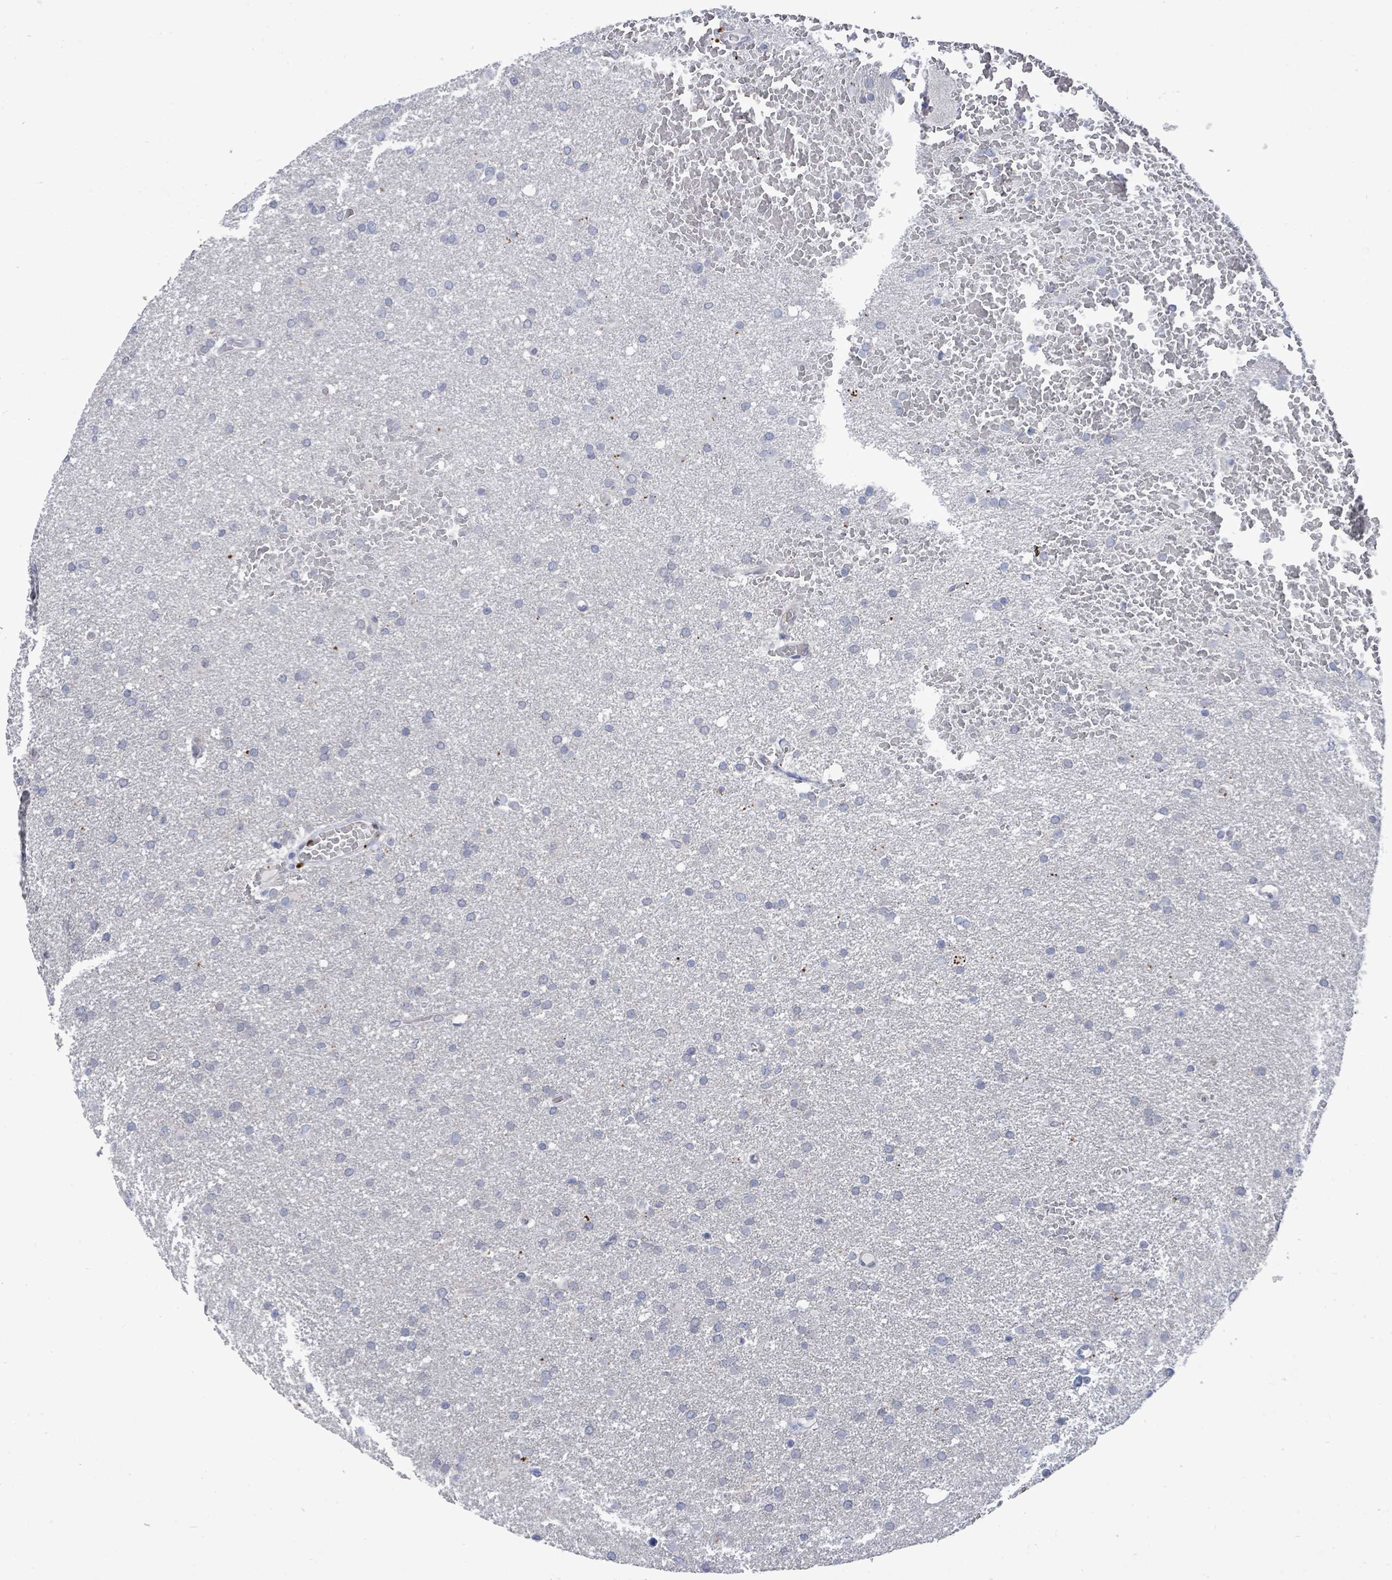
{"staining": {"intensity": "negative", "quantity": "none", "location": "none"}, "tissue": "glioma", "cell_type": "Tumor cells", "image_type": "cancer", "snomed": [{"axis": "morphology", "description": "Glioma, malignant, High grade"}, {"axis": "topography", "description": "Cerebral cortex"}], "caption": "IHC photomicrograph of glioma stained for a protein (brown), which reveals no positivity in tumor cells.", "gene": "CT45A5", "patient": {"sex": "female", "age": 36}}